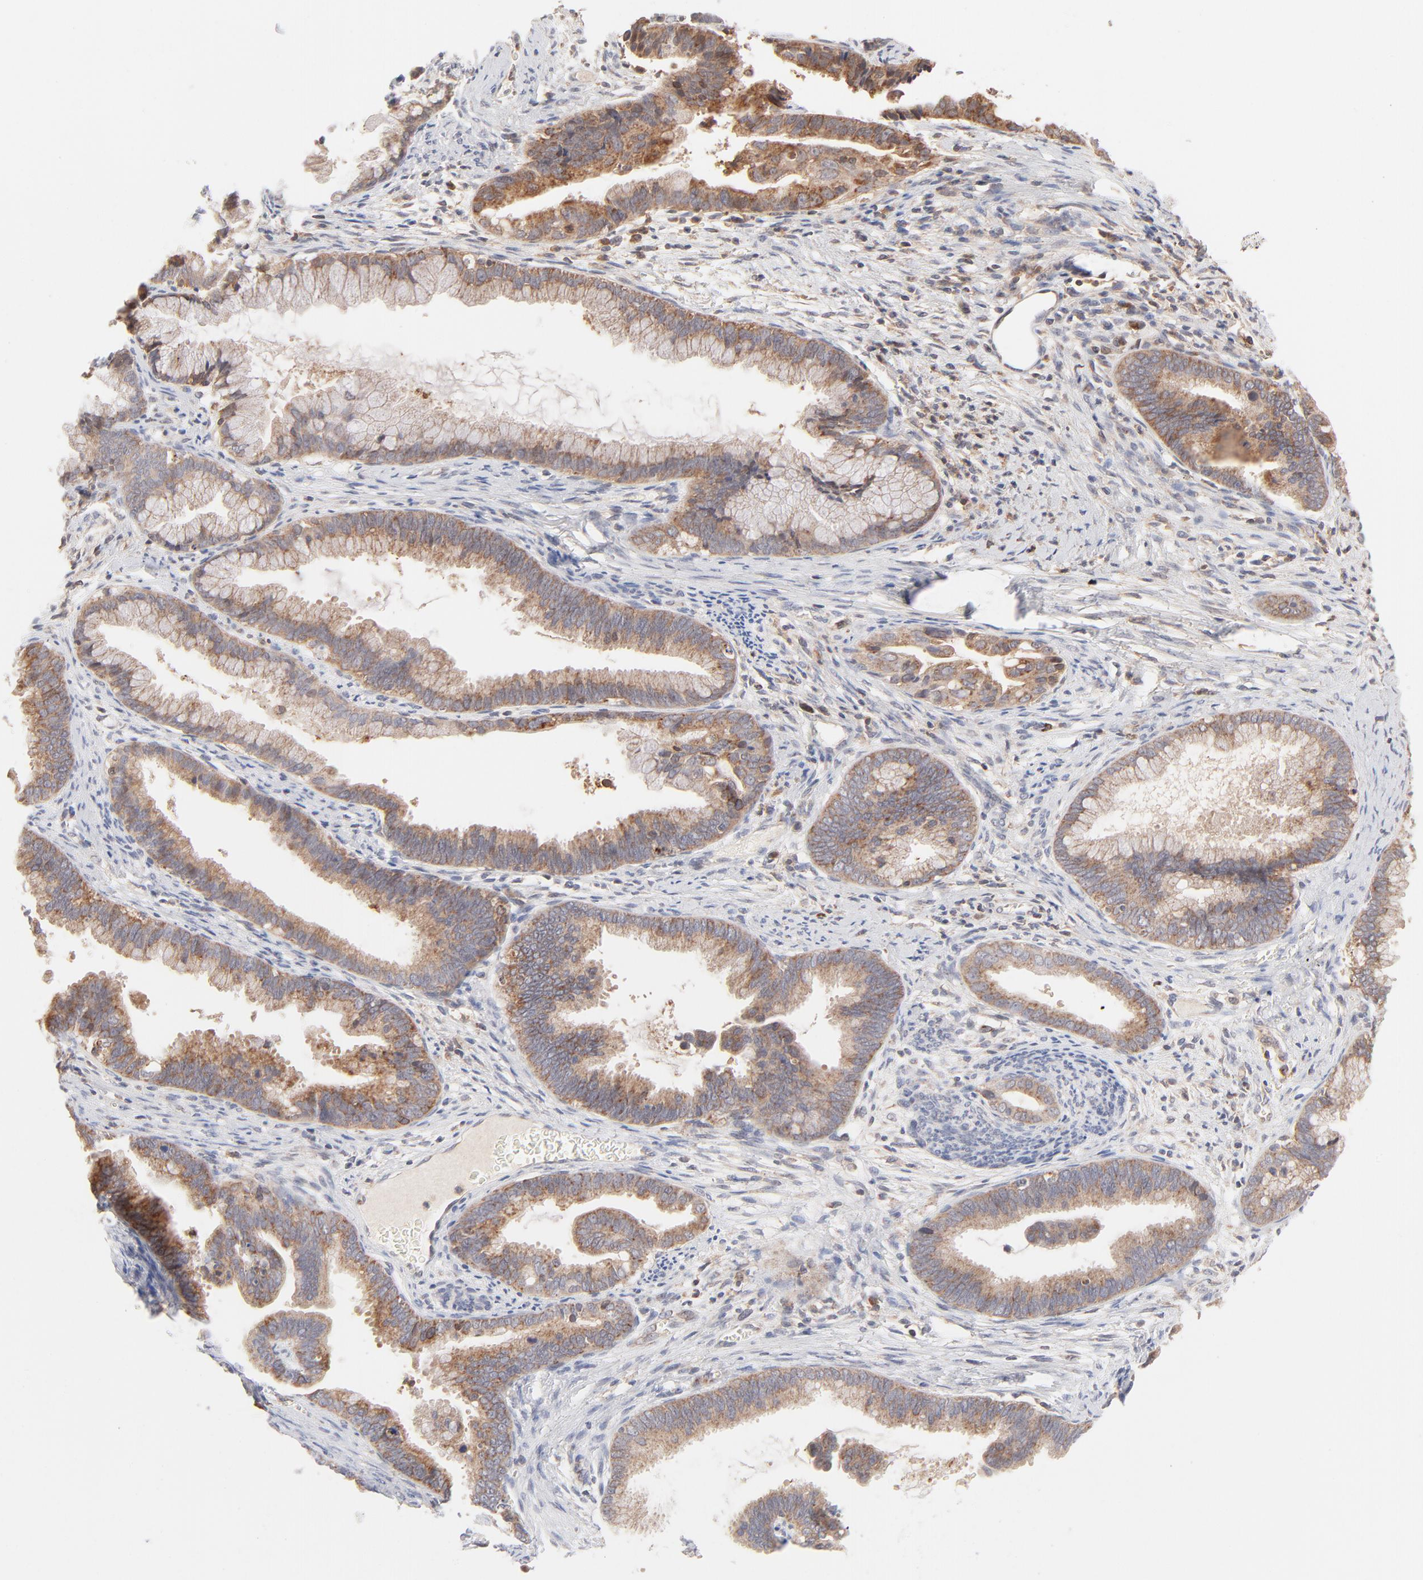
{"staining": {"intensity": "moderate", "quantity": ">75%", "location": "cytoplasmic/membranous"}, "tissue": "cervical cancer", "cell_type": "Tumor cells", "image_type": "cancer", "snomed": [{"axis": "morphology", "description": "Adenocarcinoma, NOS"}, {"axis": "topography", "description": "Cervix"}], "caption": "Moderate cytoplasmic/membranous protein positivity is identified in approximately >75% of tumor cells in adenocarcinoma (cervical).", "gene": "CSPG4", "patient": {"sex": "female", "age": 47}}